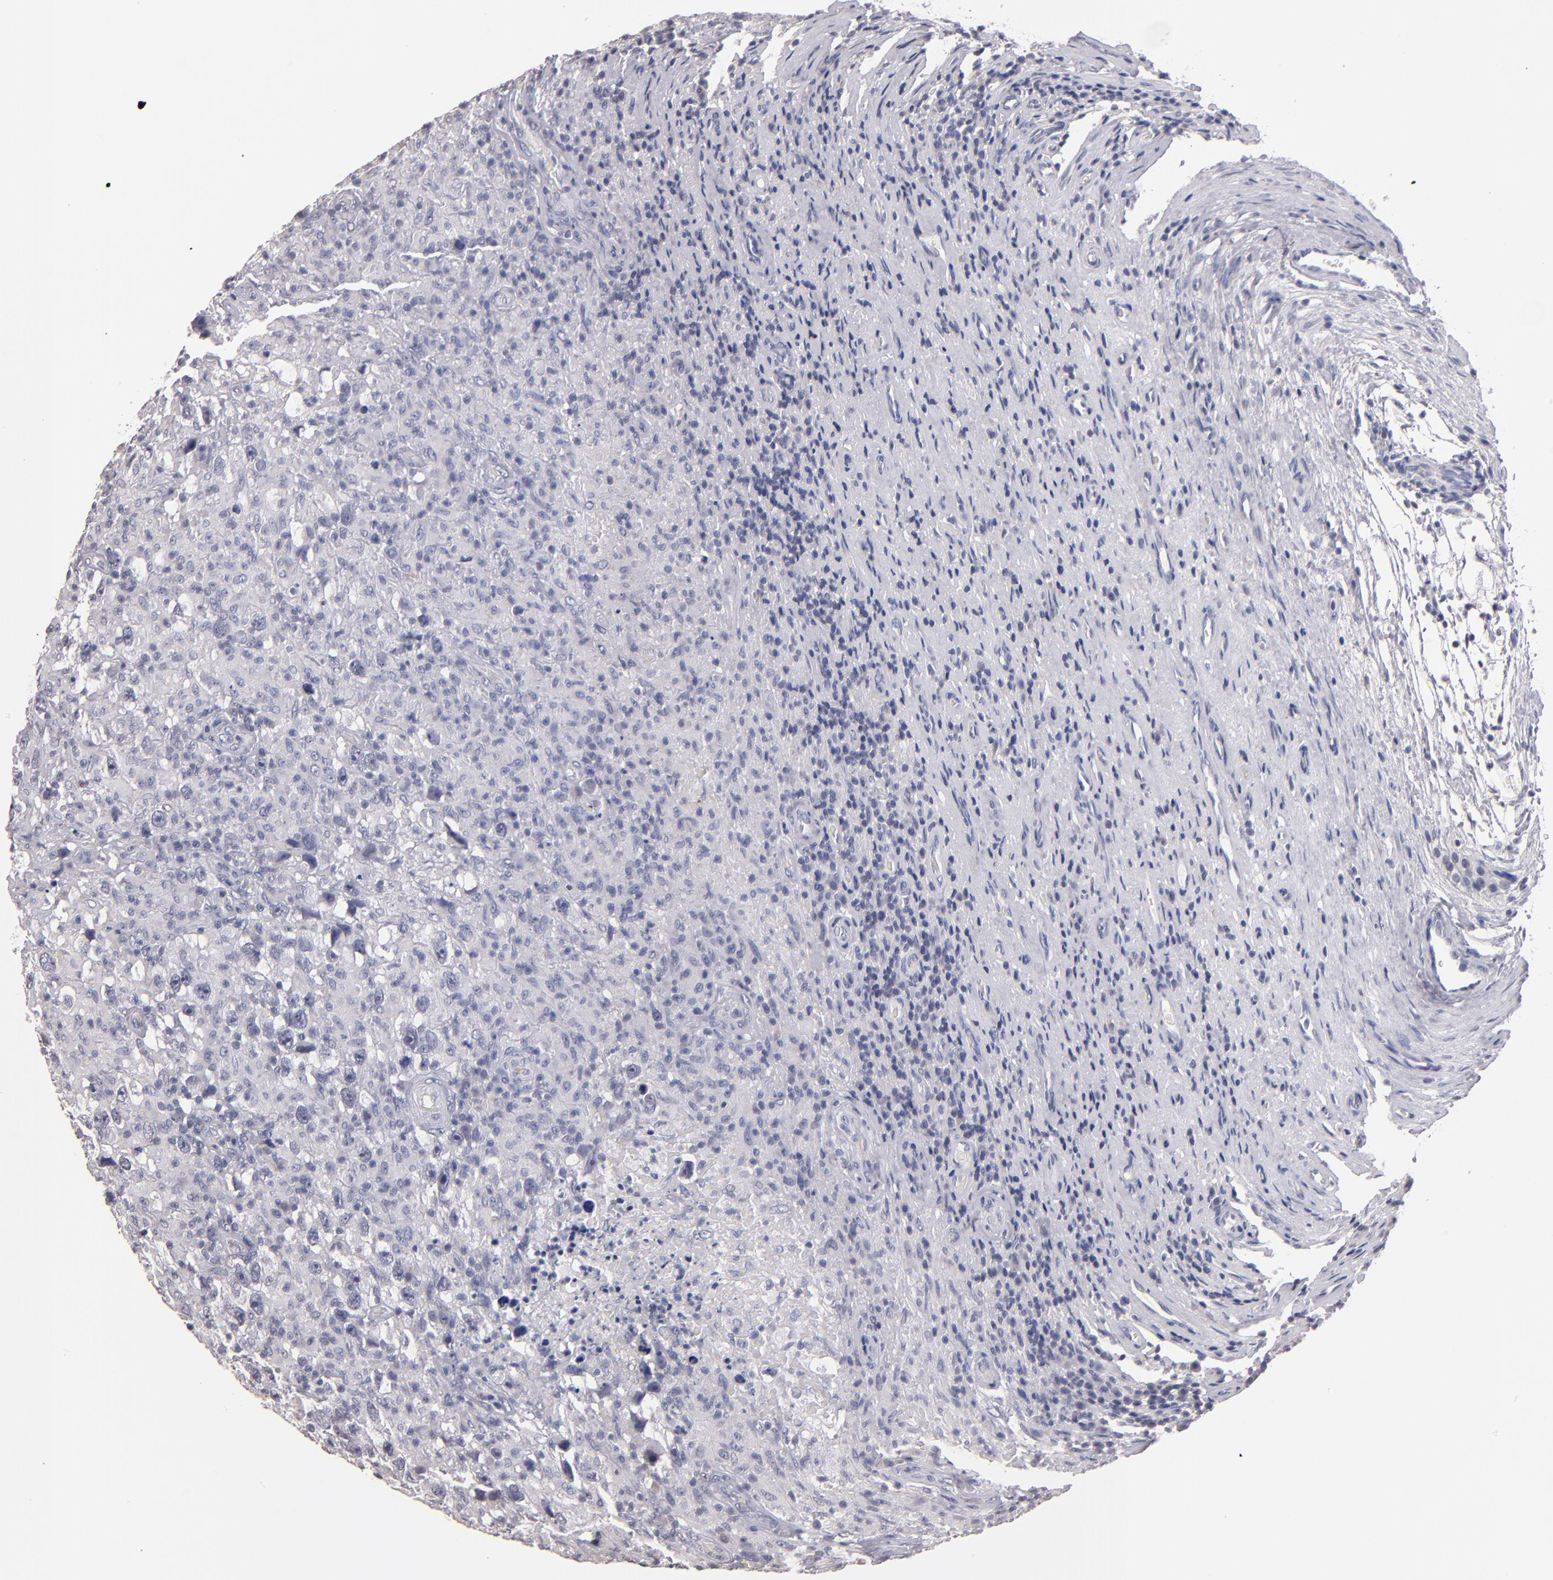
{"staining": {"intensity": "negative", "quantity": "none", "location": "none"}, "tissue": "testis cancer", "cell_type": "Tumor cells", "image_type": "cancer", "snomed": [{"axis": "morphology", "description": "Seminoma, NOS"}, {"axis": "topography", "description": "Testis"}], "caption": "The photomicrograph reveals no significant staining in tumor cells of seminoma (testis). Nuclei are stained in blue.", "gene": "SOX10", "patient": {"sex": "male", "age": 34}}